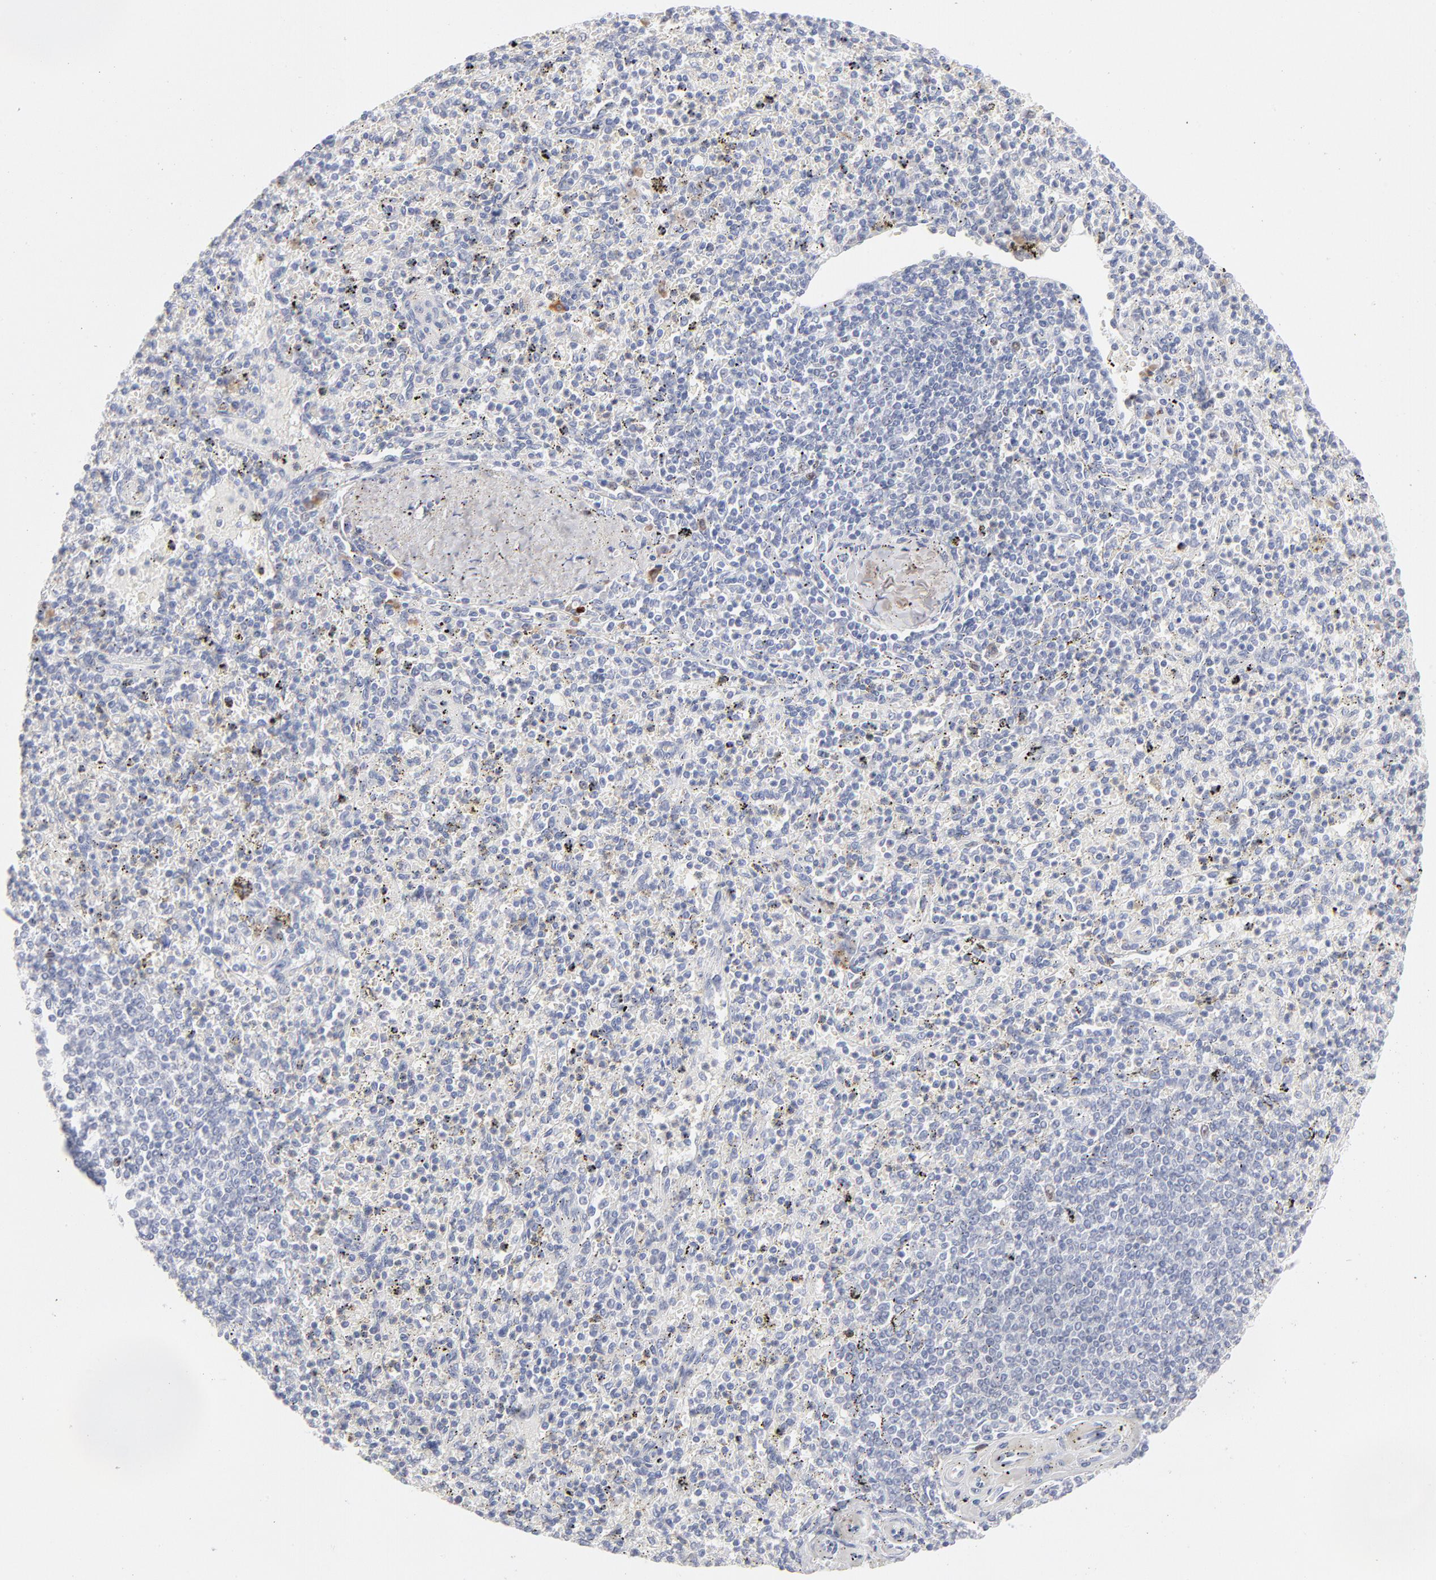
{"staining": {"intensity": "negative", "quantity": "none", "location": "none"}, "tissue": "spleen", "cell_type": "Cells in red pulp", "image_type": "normal", "snomed": [{"axis": "morphology", "description": "Normal tissue, NOS"}, {"axis": "topography", "description": "Spleen"}], "caption": "The IHC micrograph has no significant expression in cells in red pulp of spleen.", "gene": "MCM7", "patient": {"sex": "male", "age": 72}}